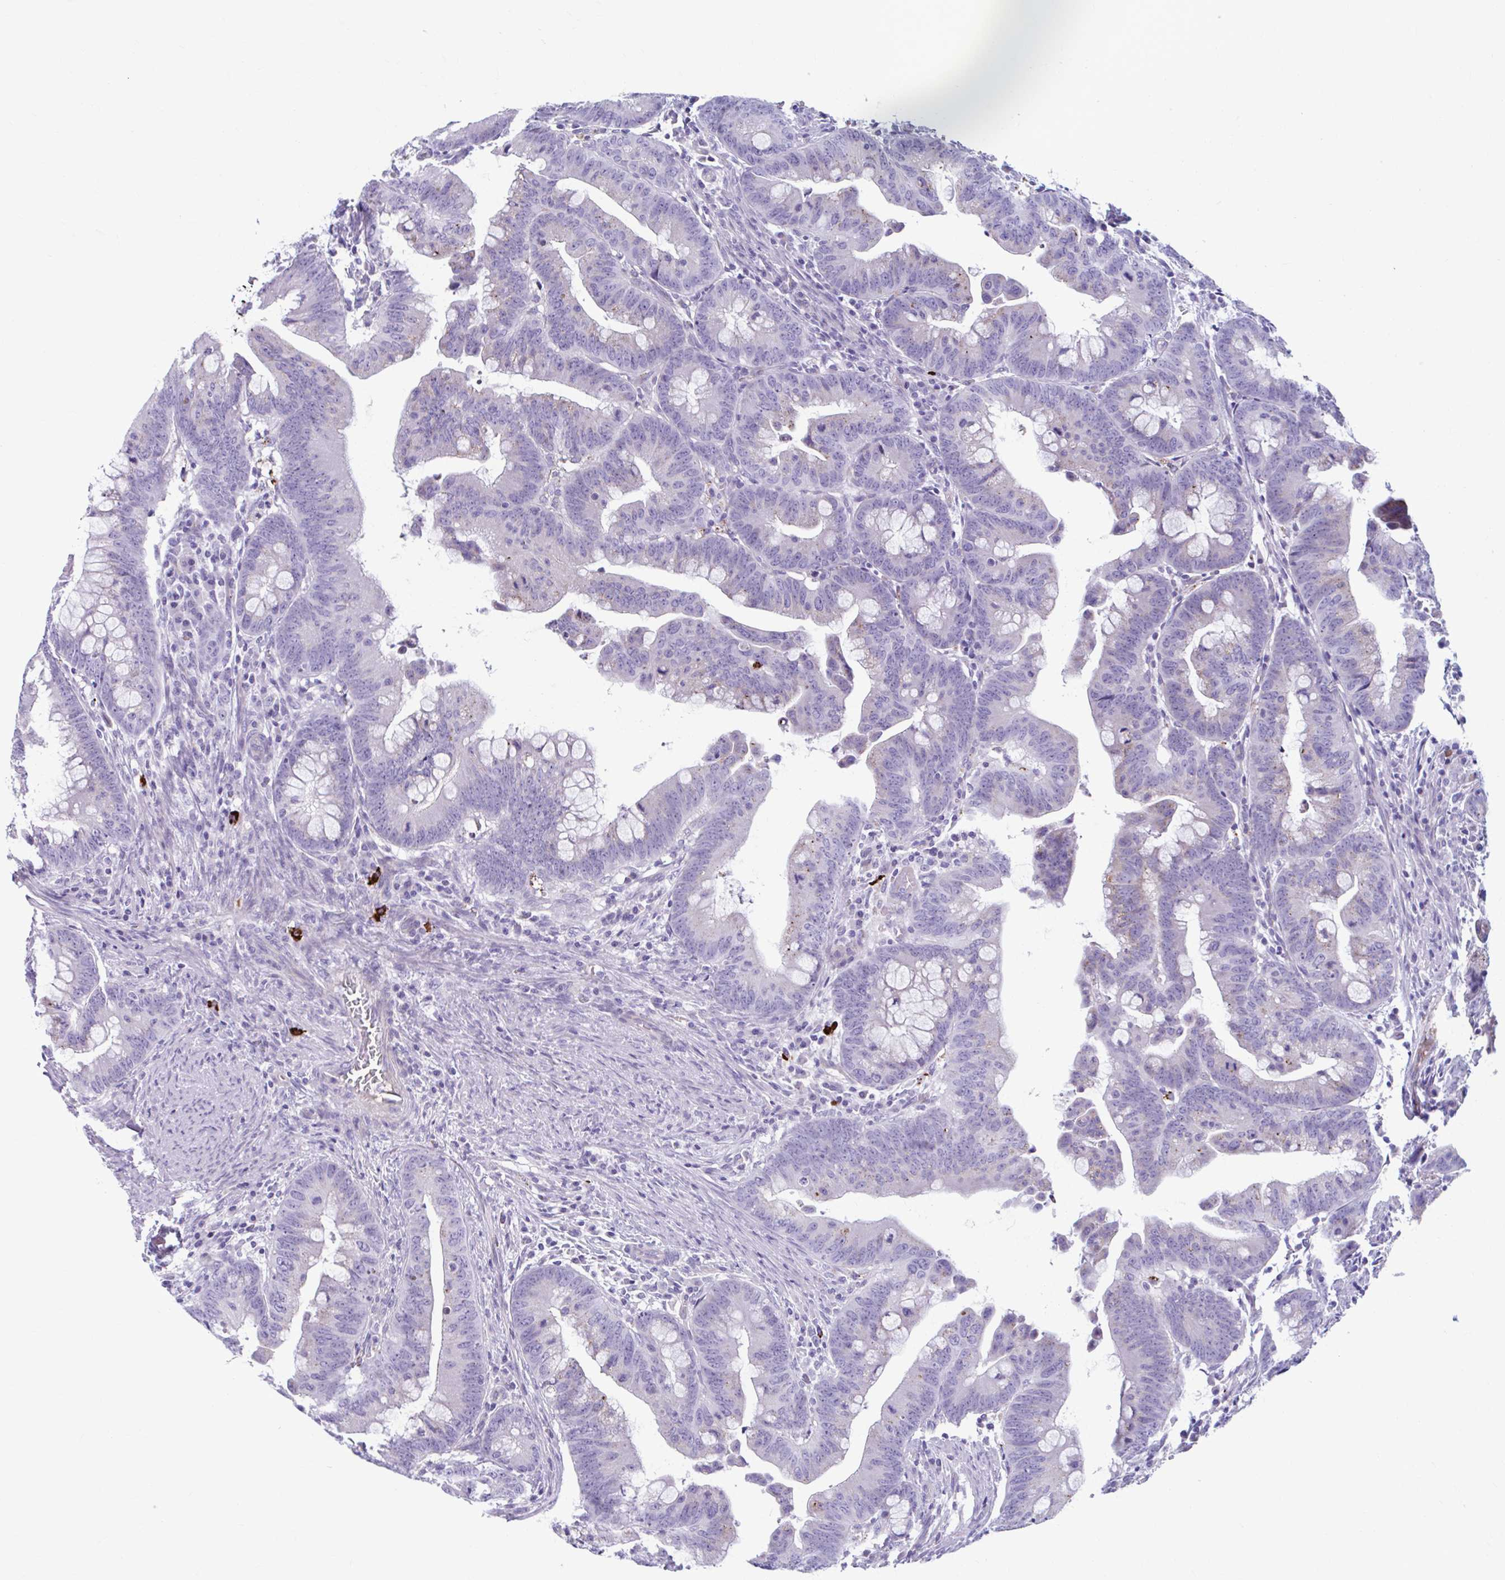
{"staining": {"intensity": "weak", "quantity": "<25%", "location": "cytoplasmic/membranous"}, "tissue": "colorectal cancer", "cell_type": "Tumor cells", "image_type": "cancer", "snomed": [{"axis": "morphology", "description": "Adenocarcinoma, NOS"}, {"axis": "topography", "description": "Colon"}], "caption": "IHC micrograph of neoplastic tissue: human colorectal adenocarcinoma stained with DAB shows no significant protein positivity in tumor cells. Brightfield microscopy of IHC stained with DAB (3,3'-diaminobenzidine) (brown) and hematoxylin (blue), captured at high magnification.", "gene": "C12orf71", "patient": {"sex": "male", "age": 62}}